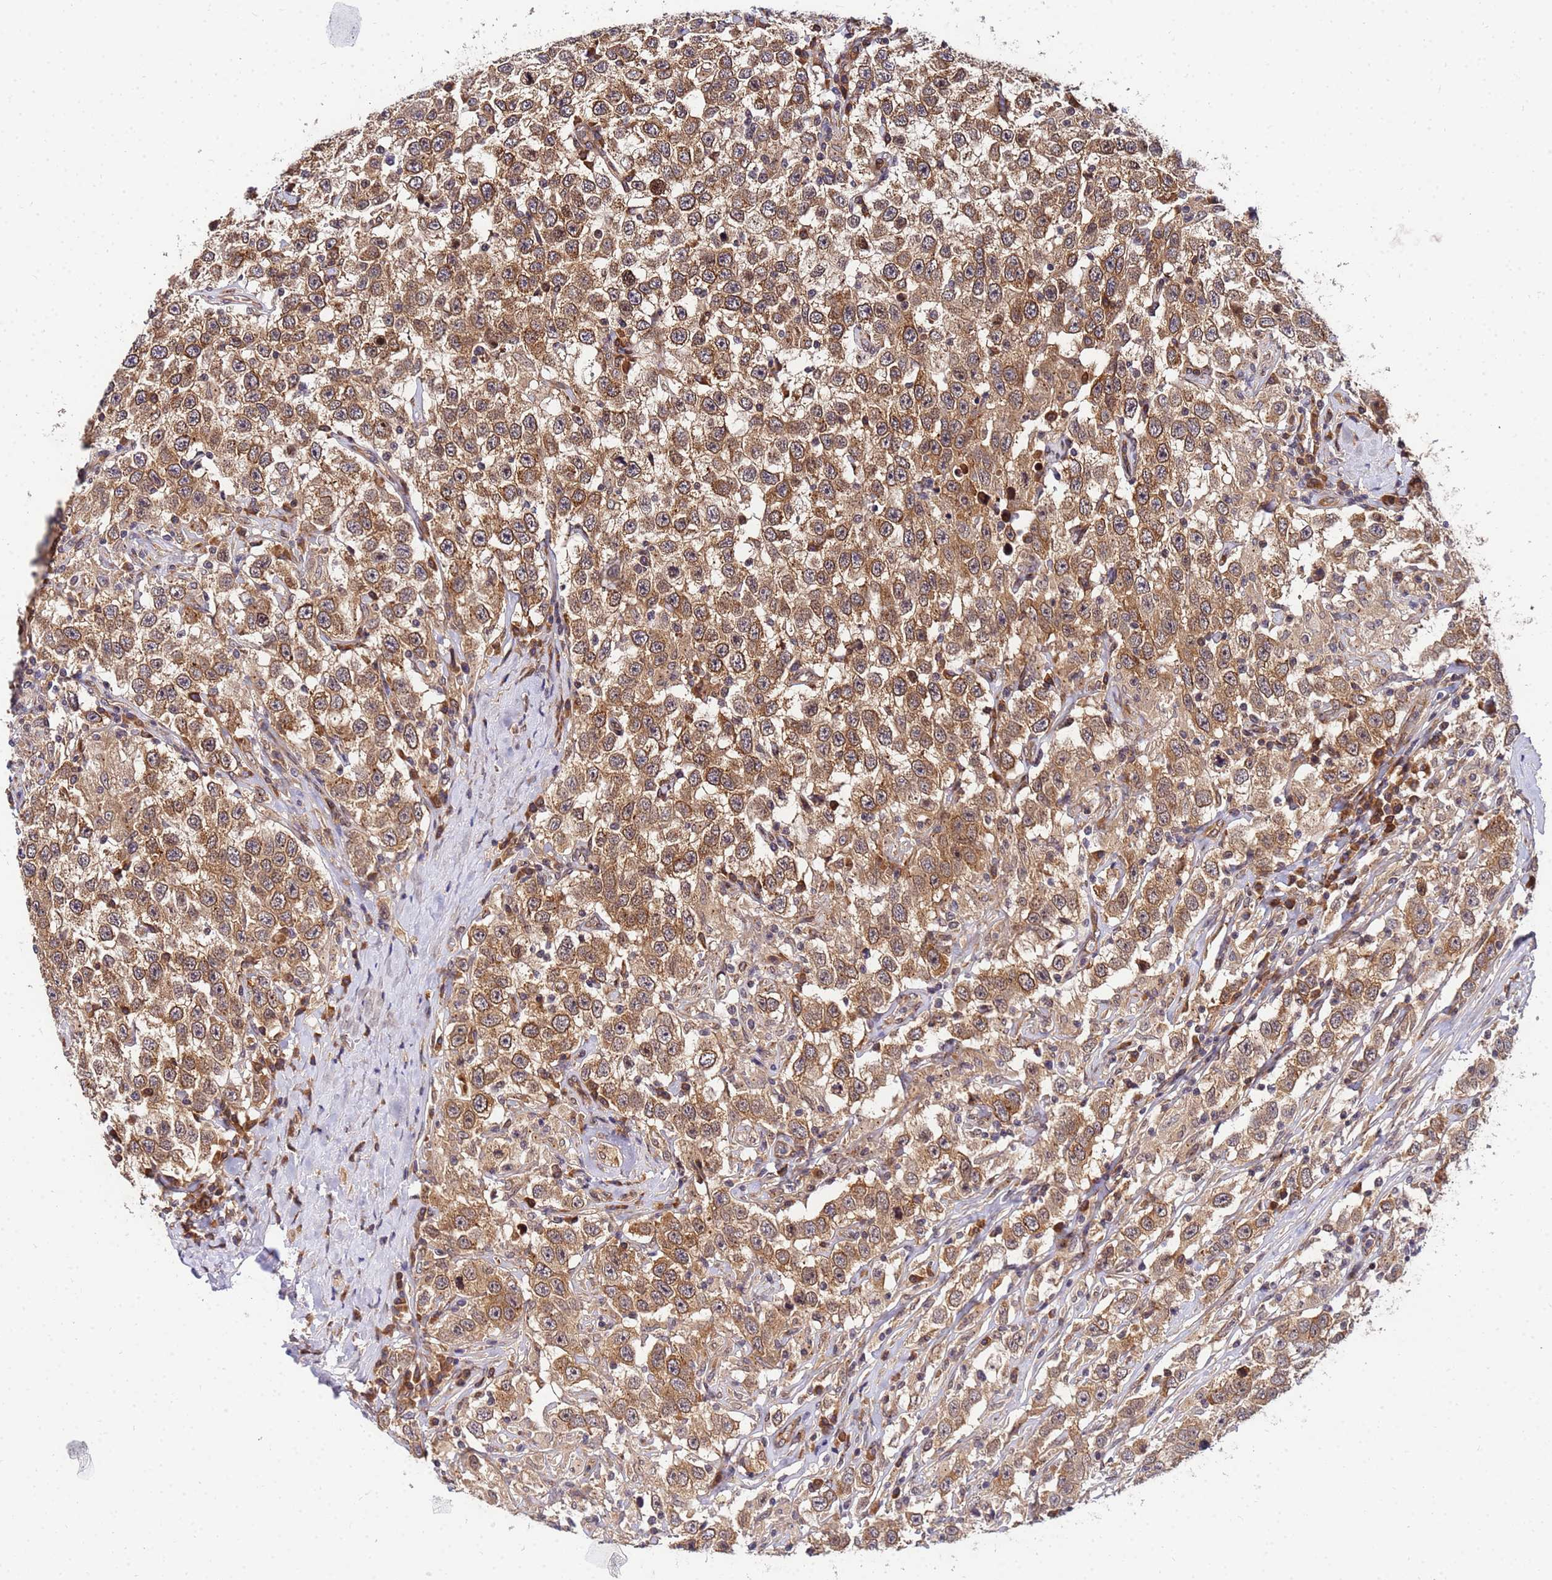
{"staining": {"intensity": "moderate", "quantity": ">75%", "location": "cytoplasmic/membranous"}, "tissue": "testis cancer", "cell_type": "Tumor cells", "image_type": "cancer", "snomed": [{"axis": "morphology", "description": "Seminoma, NOS"}, {"axis": "topography", "description": "Testis"}], "caption": "Brown immunohistochemical staining in human testis seminoma displays moderate cytoplasmic/membranous staining in about >75% of tumor cells. Nuclei are stained in blue.", "gene": "UNC93B1", "patient": {"sex": "male", "age": 41}}